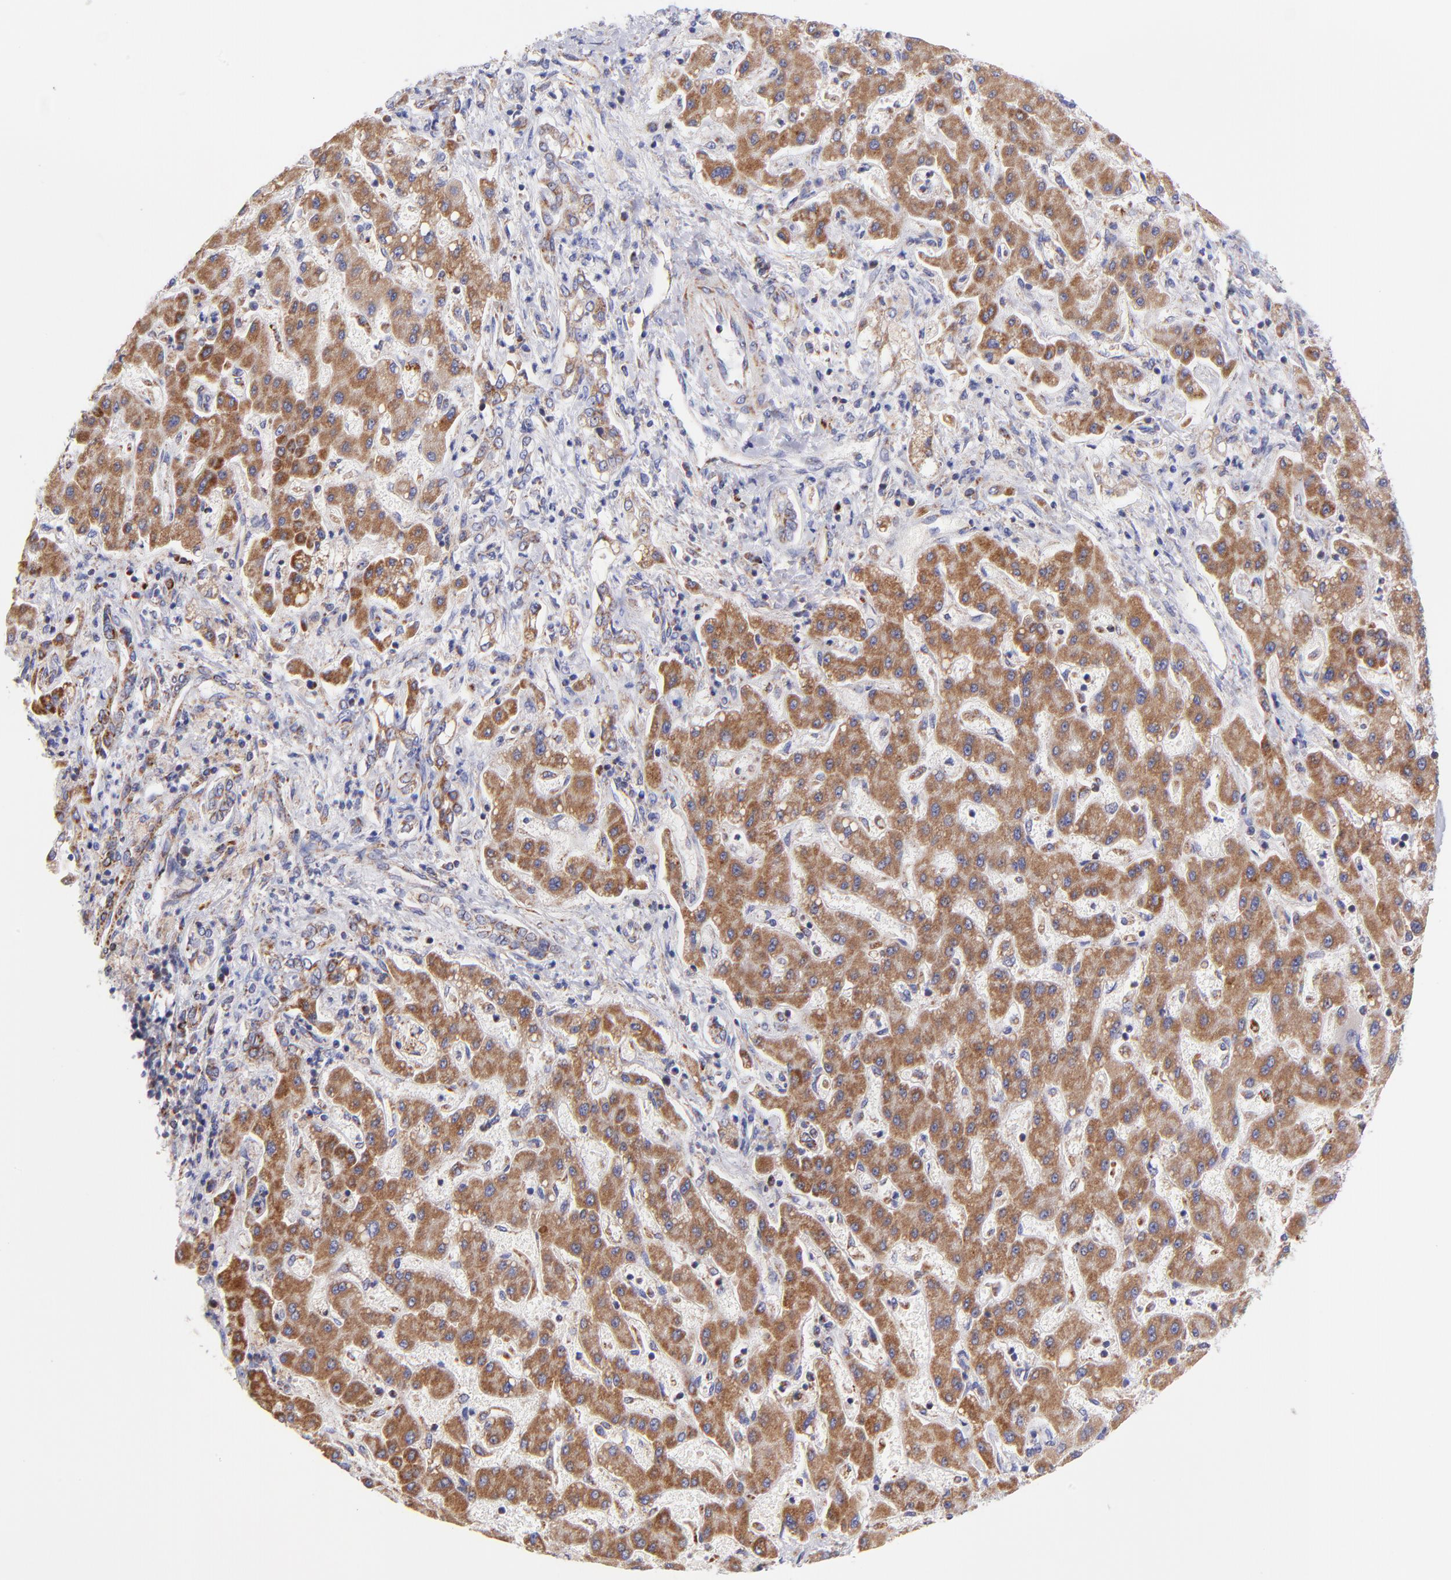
{"staining": {"intensity": "moderate", "quantity": ">75%", "location": "cytoplasmic/membranous"}, "tissue": "liver cancer", "cell_type": "Tumor cells", "image_type": "cancer", "snomed": [{"axis": "morphology", "description": "Cholangiocarcinoma"}, {"axis": "topography", "description": "Liver"}], "caption": "Immunohistochemistry (IHC) (DAB) staining of cholangiocarcinoma (liver) displays moderate cytoplasmic/membranous protein expression in approximately >75% of tumor cells.", "gene": "NDUFB7", "patient": {"sex": "male", "age": 50}}